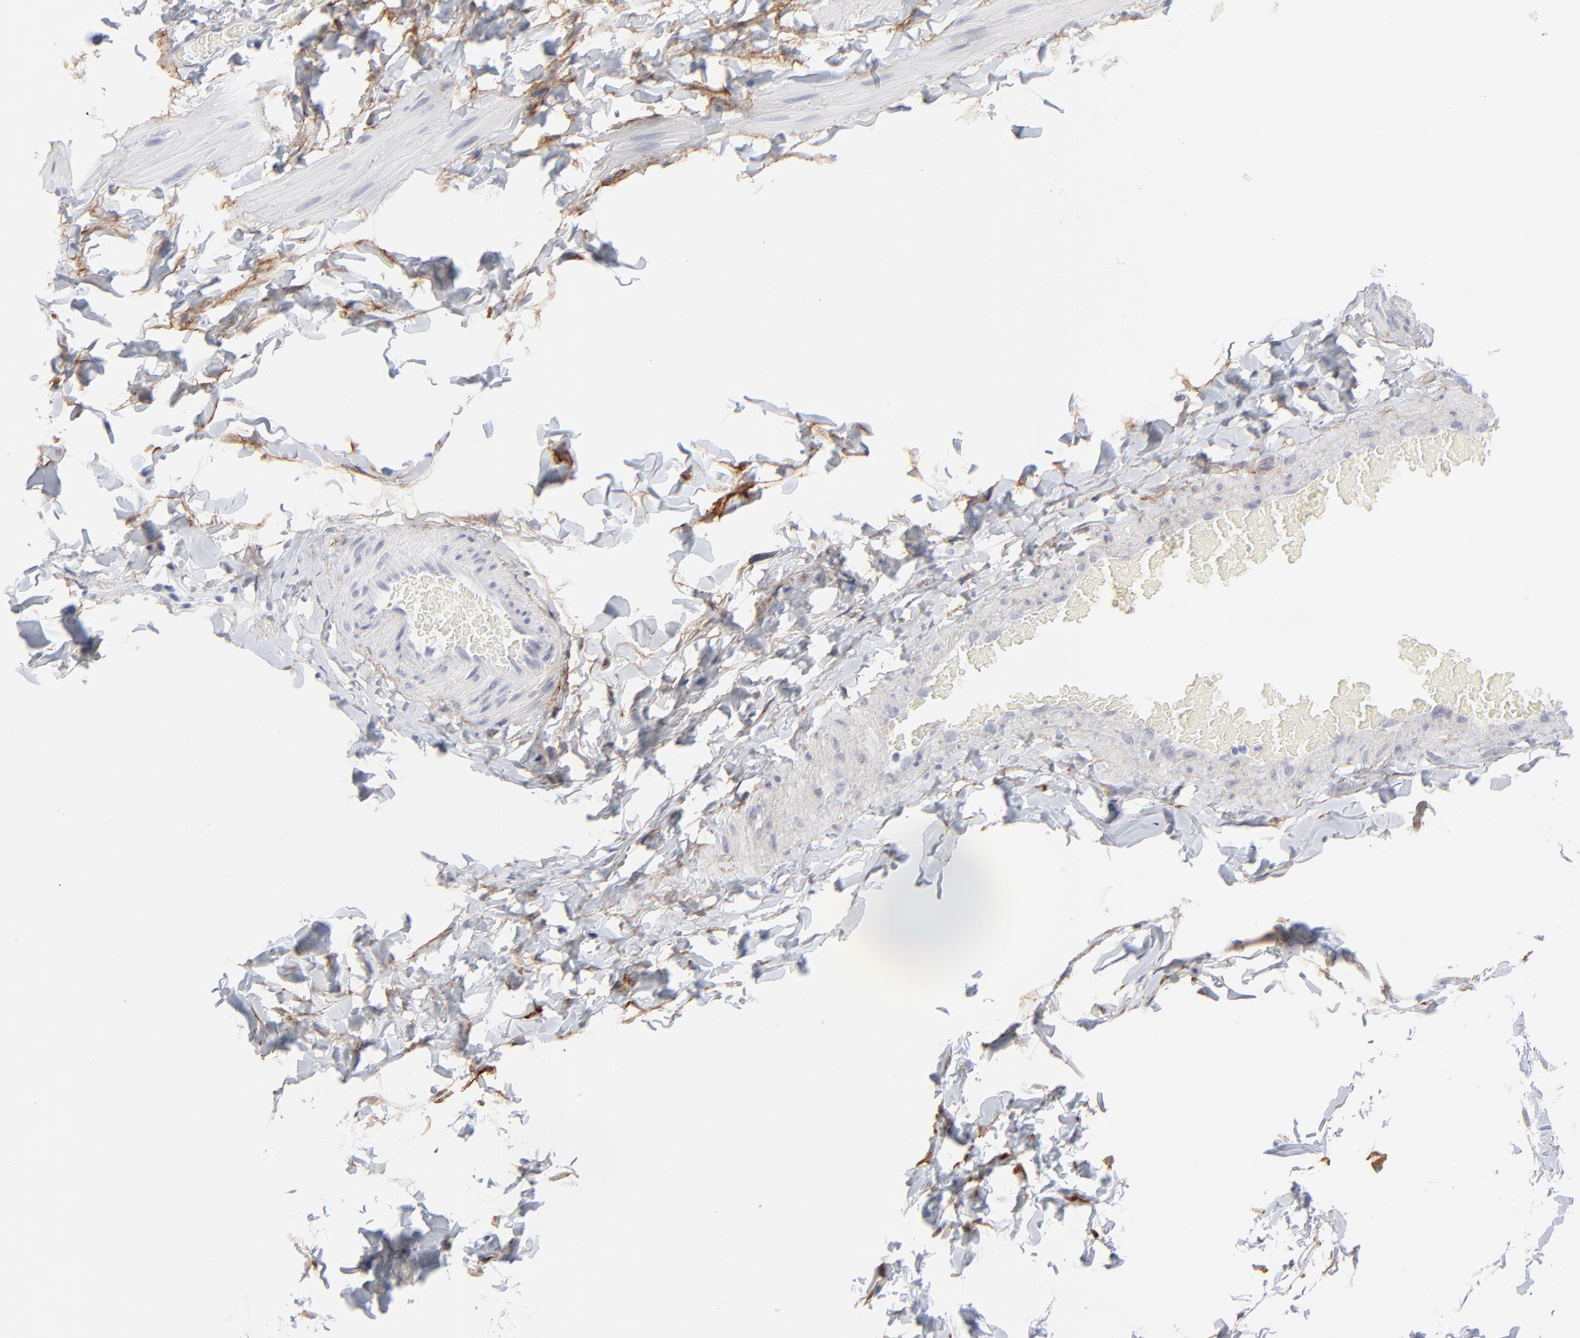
{"staining": {"intensity": "negative", "quantity": "none", "location": "none"}, "tissue": "adipose tissue", "cell_type": "Adipocytes", "image_type": "normal", "snomed": [{"axis": "morphology", "description": "Normal tissue, NOS"}, {"axis": "topography", "description": "Soft tissue"}], "caption": "Adipocytes are negative for brown protein staining in normal adipose tissue. The staining is performed using DAB brown chromogen with nuclei counter-stained in using hematoxylin.", "gene": "PDGFRB", "patient": {"sex": "male", "age": 26}}